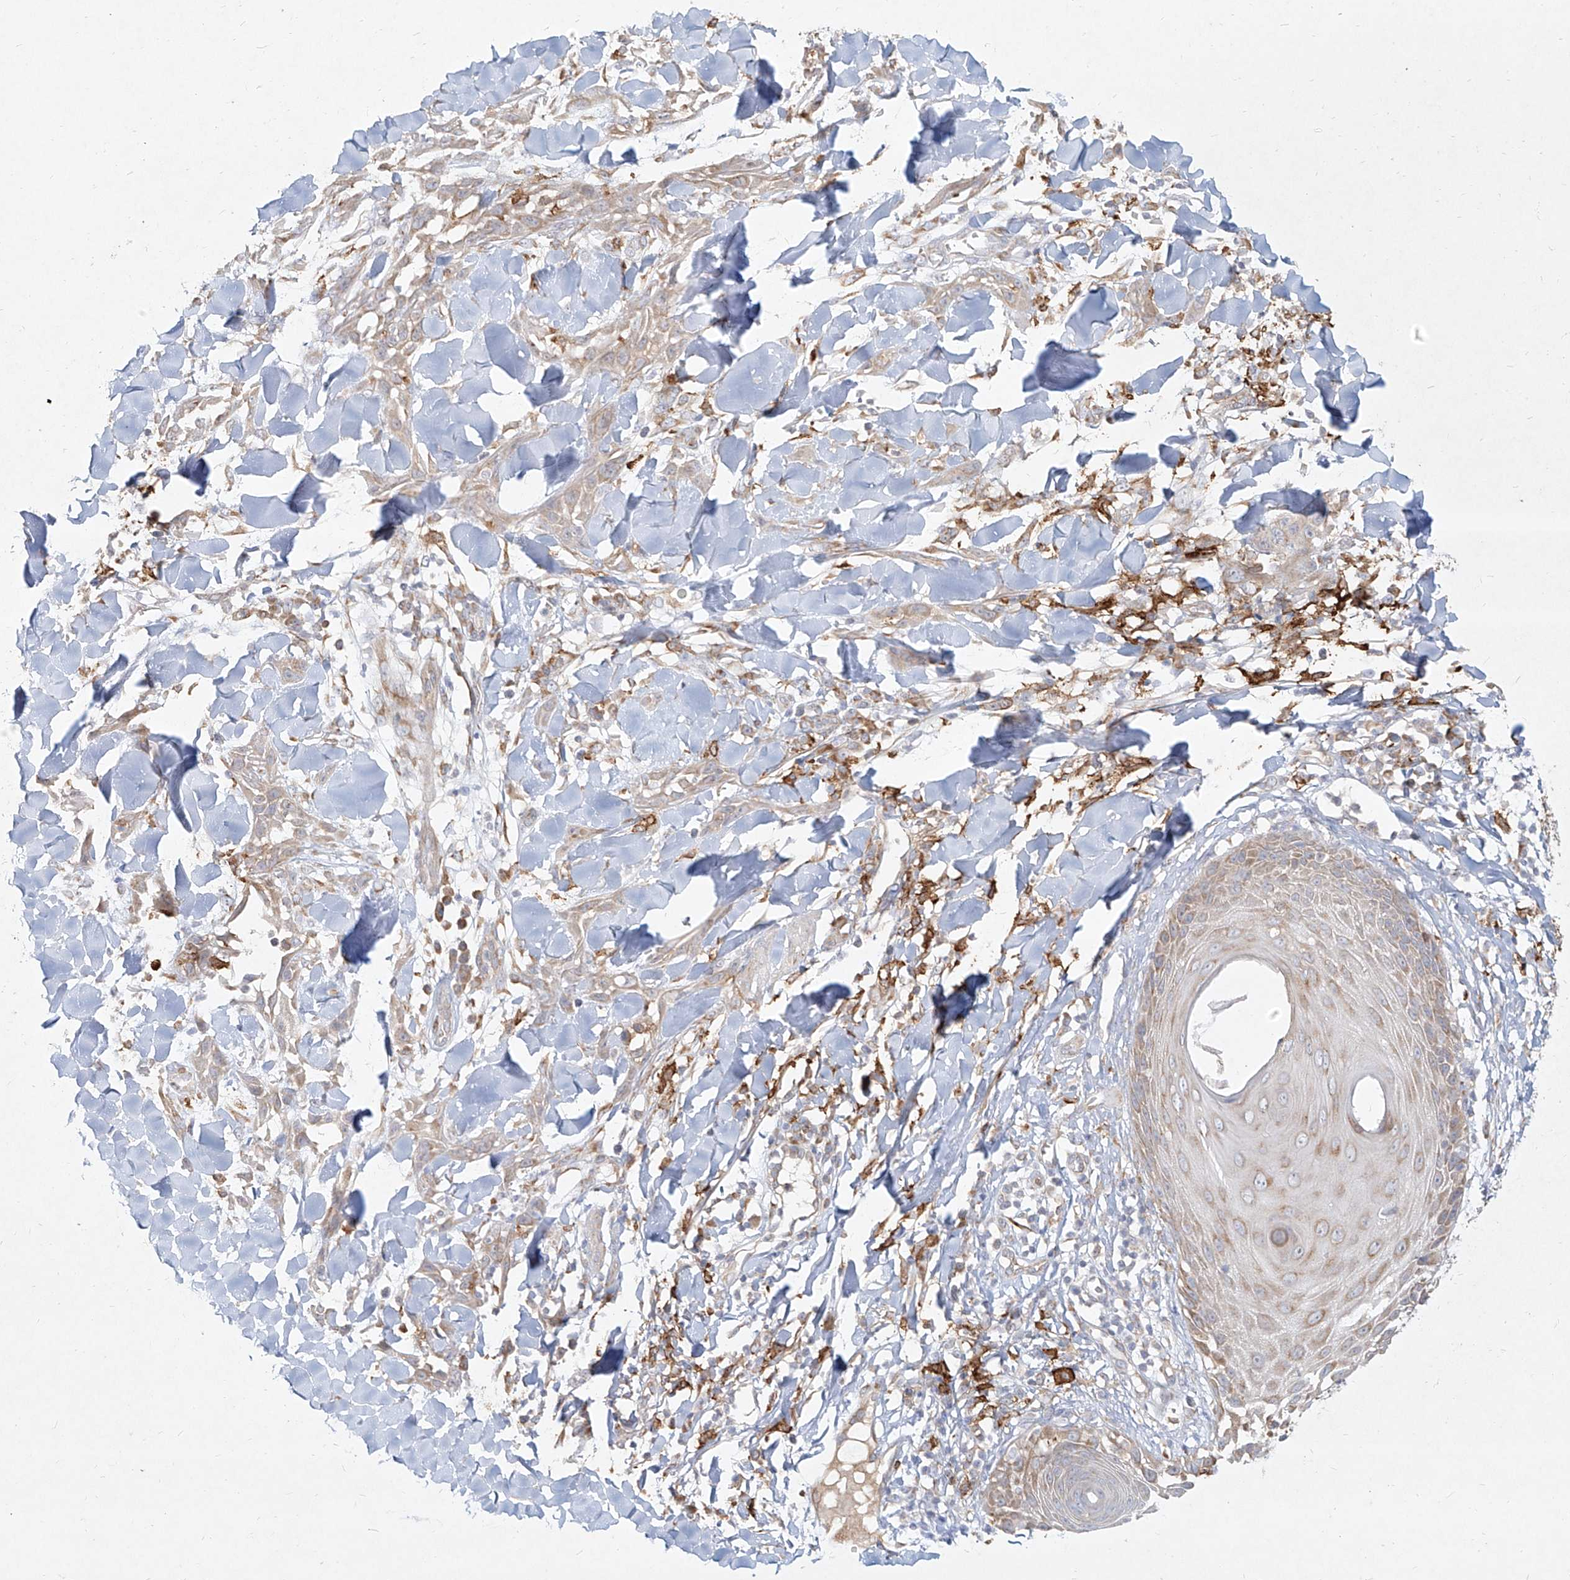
{"staining": {"intensity": "weak", "quantity": "<25%", "location": "cytoplasmic/membranous"}, "tissue": "skin cancer", "cell_type": "Tumor cells", "image_type": "cancer", "snomed": [{"axis": "morphology", "description": "Squamous cell carcinoma, NOS"}, {"axis": "topography", "description": "Skin"}], "caption": "Tumor cells show no significant expression in skin cancer. Nuclei are stained in blue.", "gene": "CD209", "patient": {"sex": "male", "age": 24}}